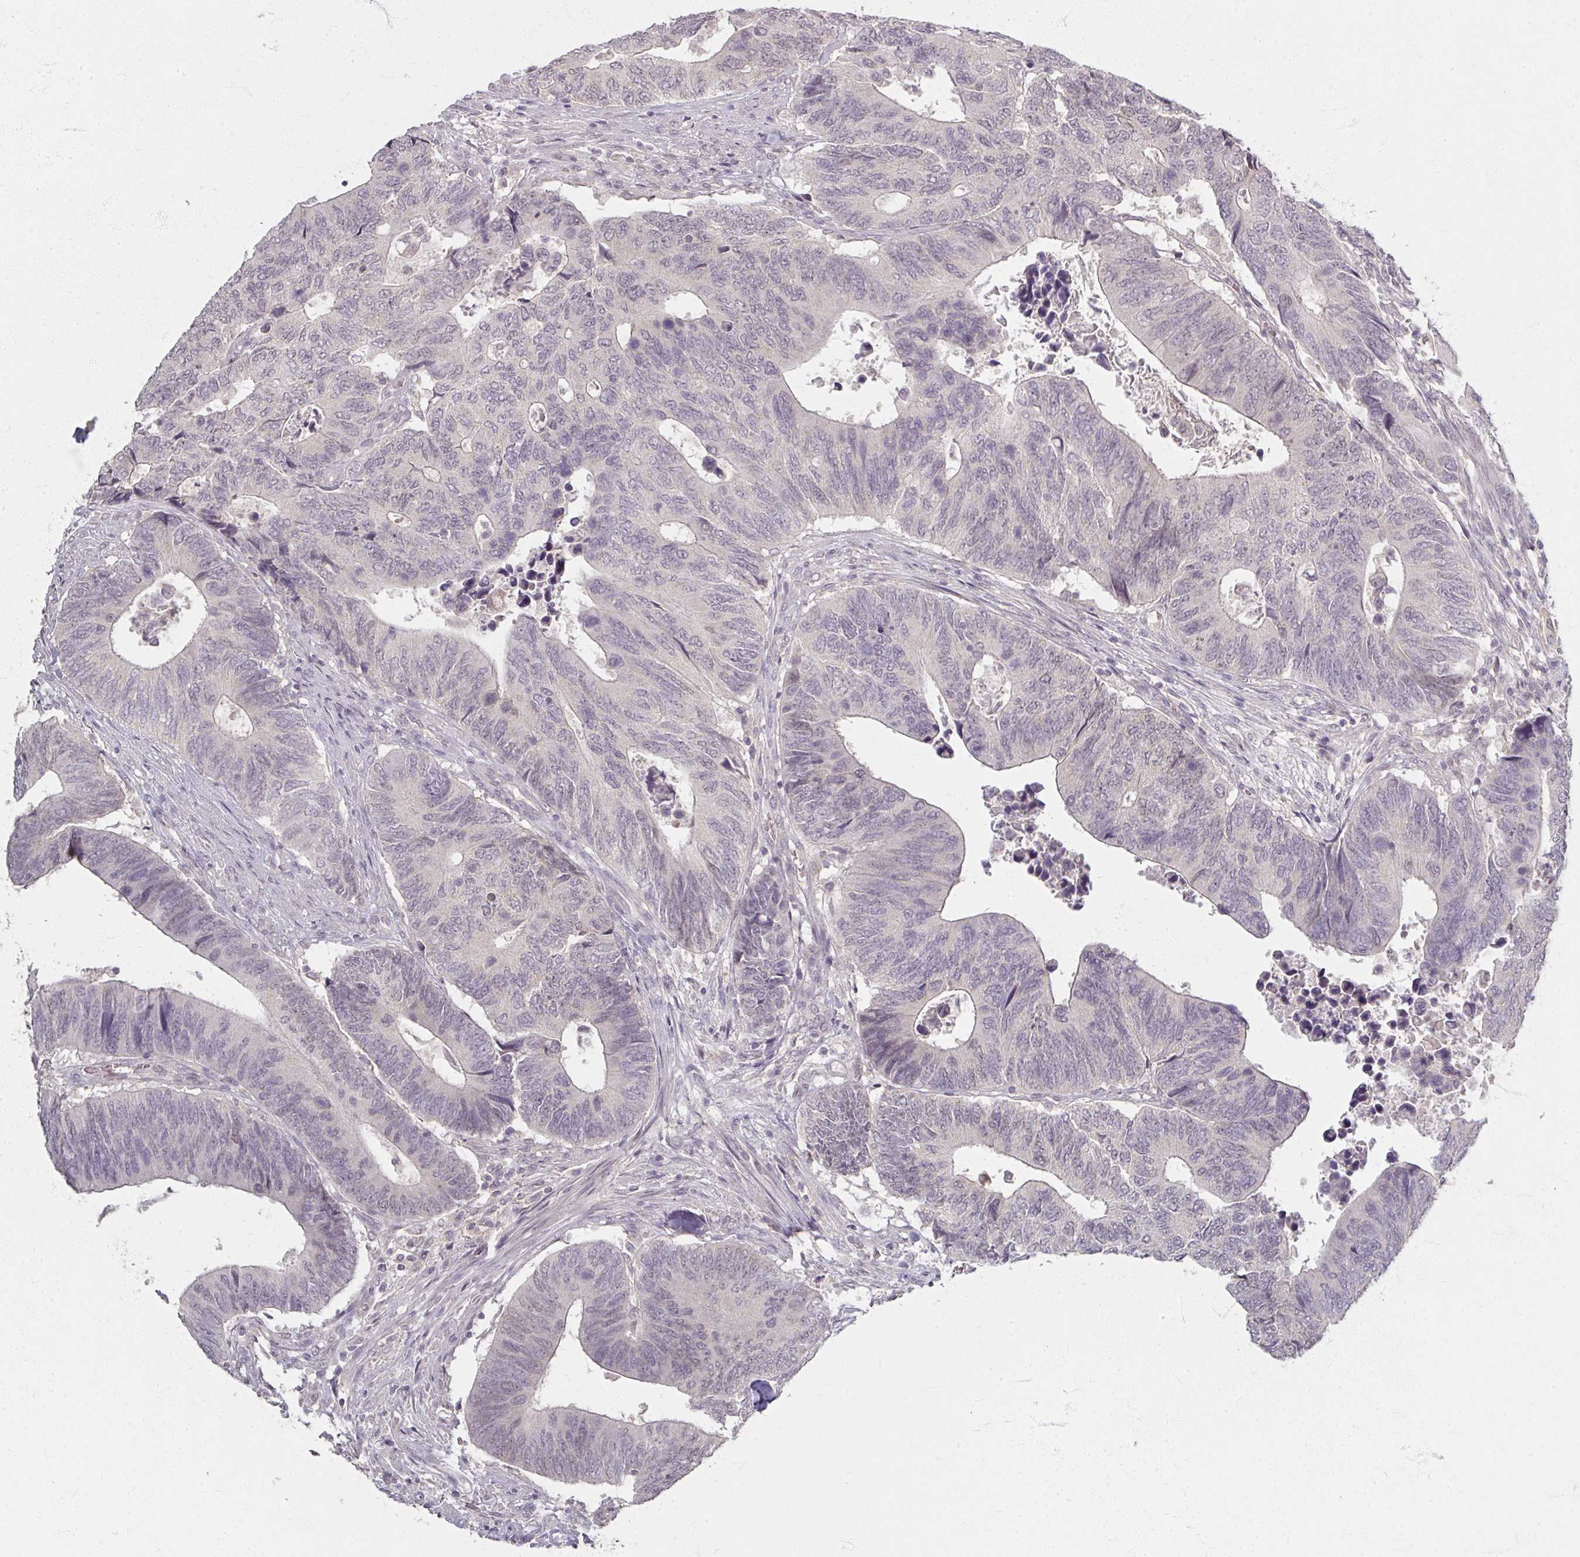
{"staining": {"intensity": "weak", "quantity": "<25%", "location": "nuclear"}, "tissue": "colorectal cancer", "cell_type": "Tumor cells", "image_type": "cancer", "snomed": [{"axis": "morphology", "description": "Adenocarcinoma, NOS"}, {"axis": "topography", "description": "Colon"}], "caption": "This is an IHC photomicrograph of human adenocarcinoma (colorectal). There is no positivity in tumor cells.", "gene": "SOX11", "patient": {"sex": "male", "age": 87}}